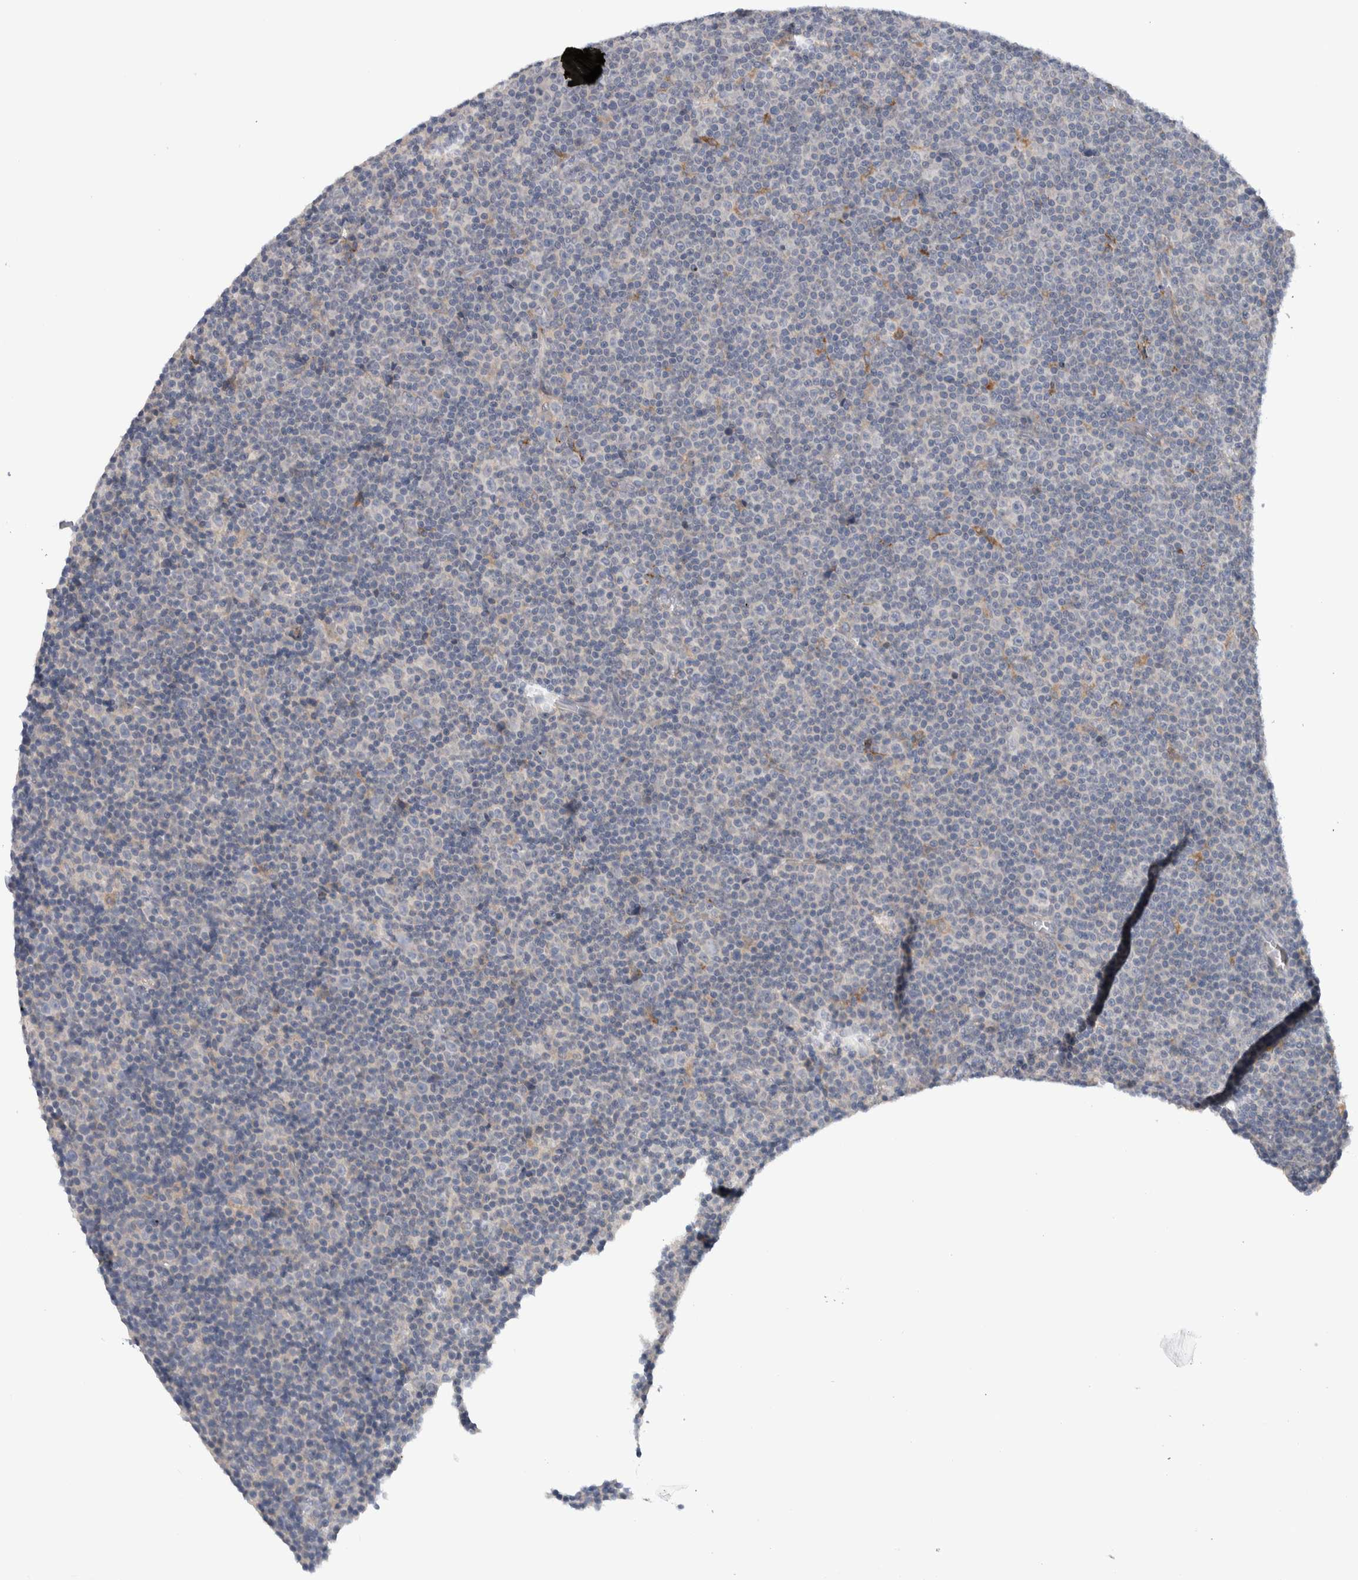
{"staining": {"intensity": "negative", "quantity": "none", "location": "none"}, "tissue": "lymphoma", "cell_type": "Tumor cells", "image_type": "cancer", "snomed": [{"axis": "morphology", "description": "Malignant lymphoma, non-Hodgkin's type, Low grade"}, {"axis": "topography", "description": "Lymph node"}], "caption": "Tumor cells are negative for protein expression in human low-grade malignant lymphoma, non-Hodgkin's type. (IHC, brightfield microscopy, high magnification).", "gene": "ADPRM", "patient": {"sex": "female", "age": 67}}